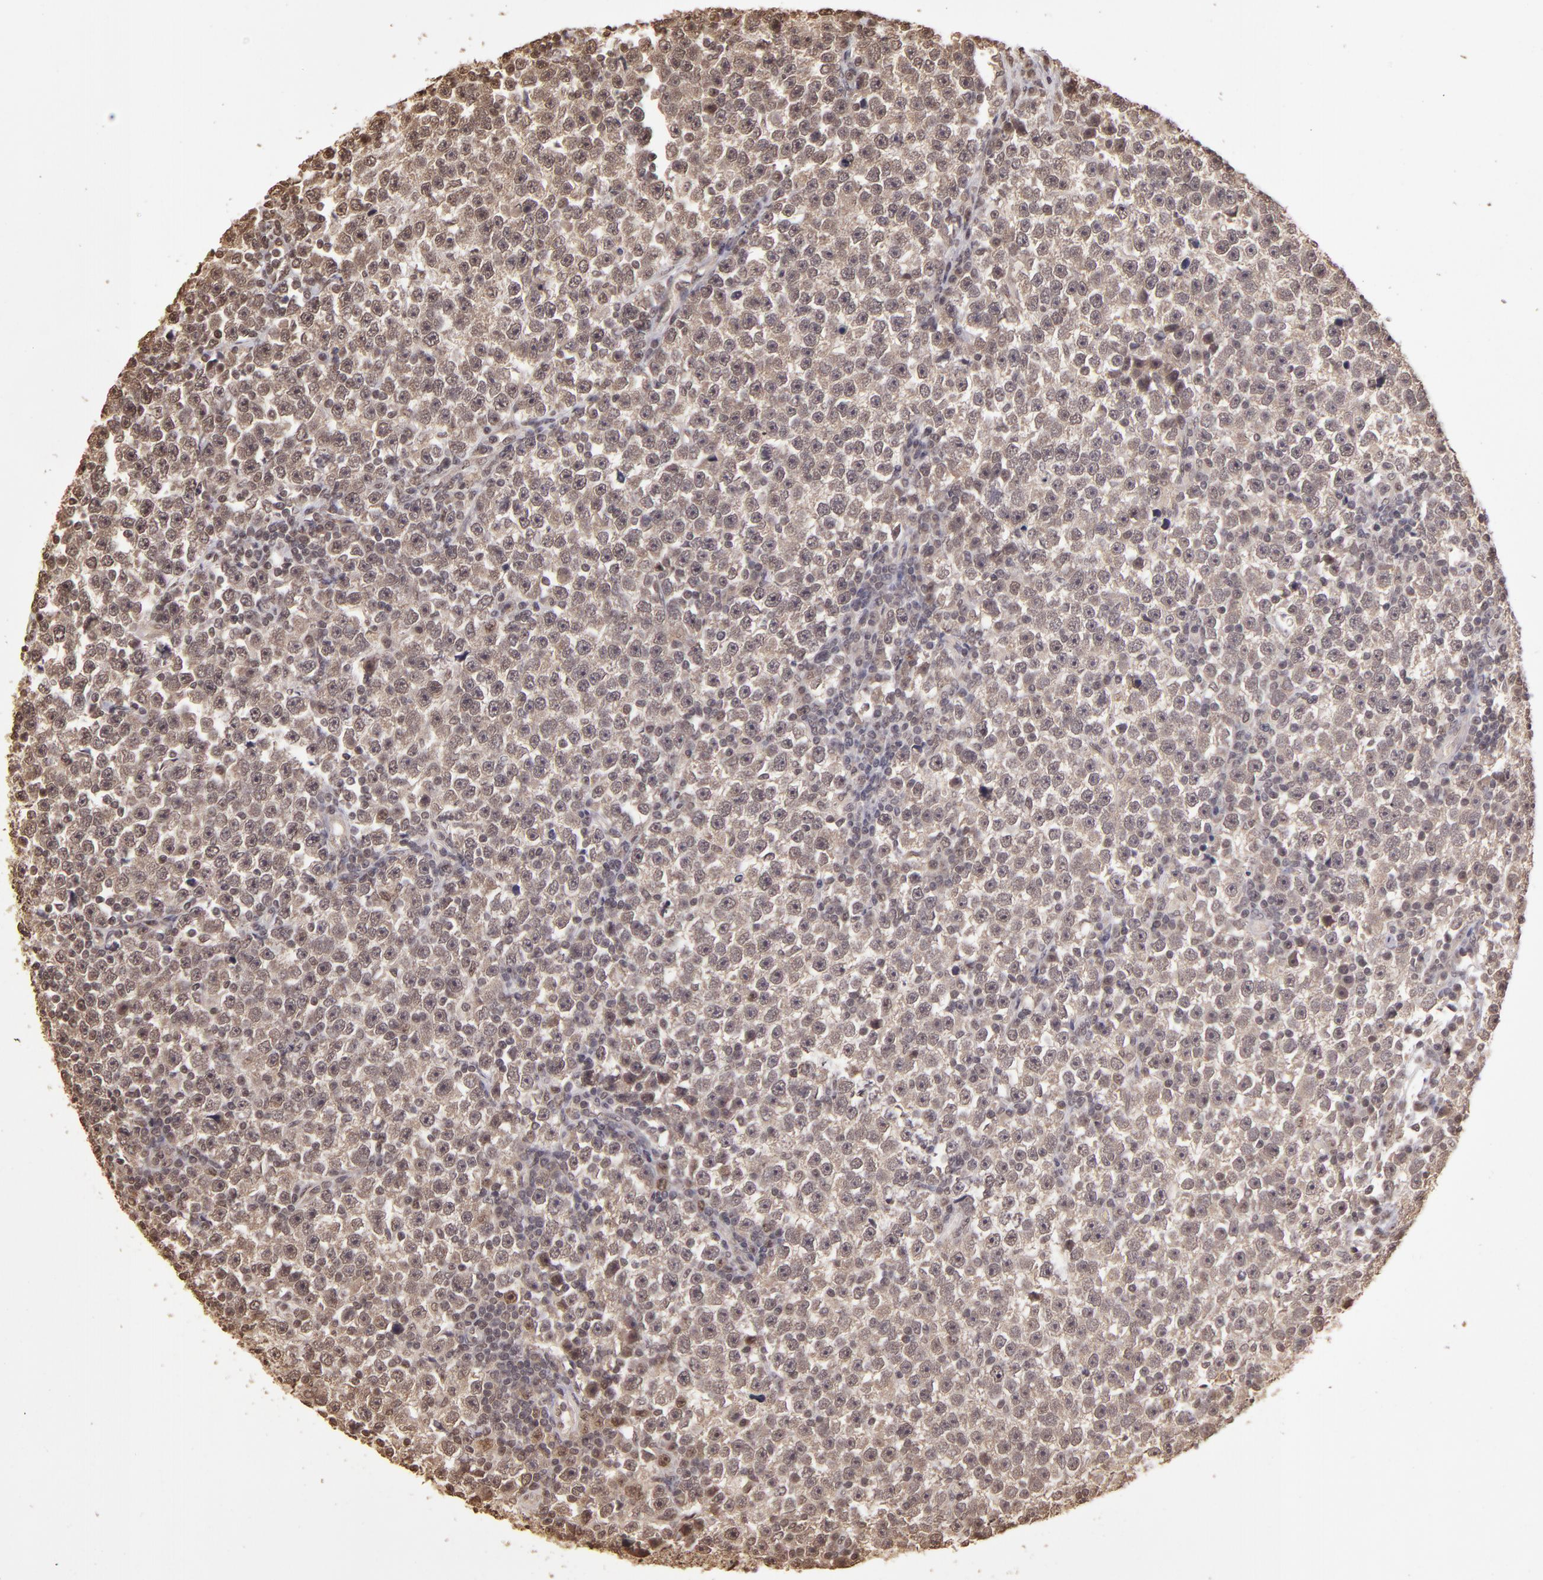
{"staining": {"intensity": "moderate", "quantity": ">75%", "location": "cytoplasmic/membranous,nuclear"}, "tissue": "testis cancer", "cell_type": "Tumor cells", "image_type": "cancer", "snomed": [{"axis": "morphology", "description": "Seminoma, NOS"}, {"axis": "topography", "description": "Testis"}], "caption": "Brown immunohistochemical staining in human testis cancer shows moderate cytoplasmic/membranous and nuclear expression in approximately >75% of tumor cells.", "gene": "CUL1", "patient": {"sex": "male", "age": 43}}